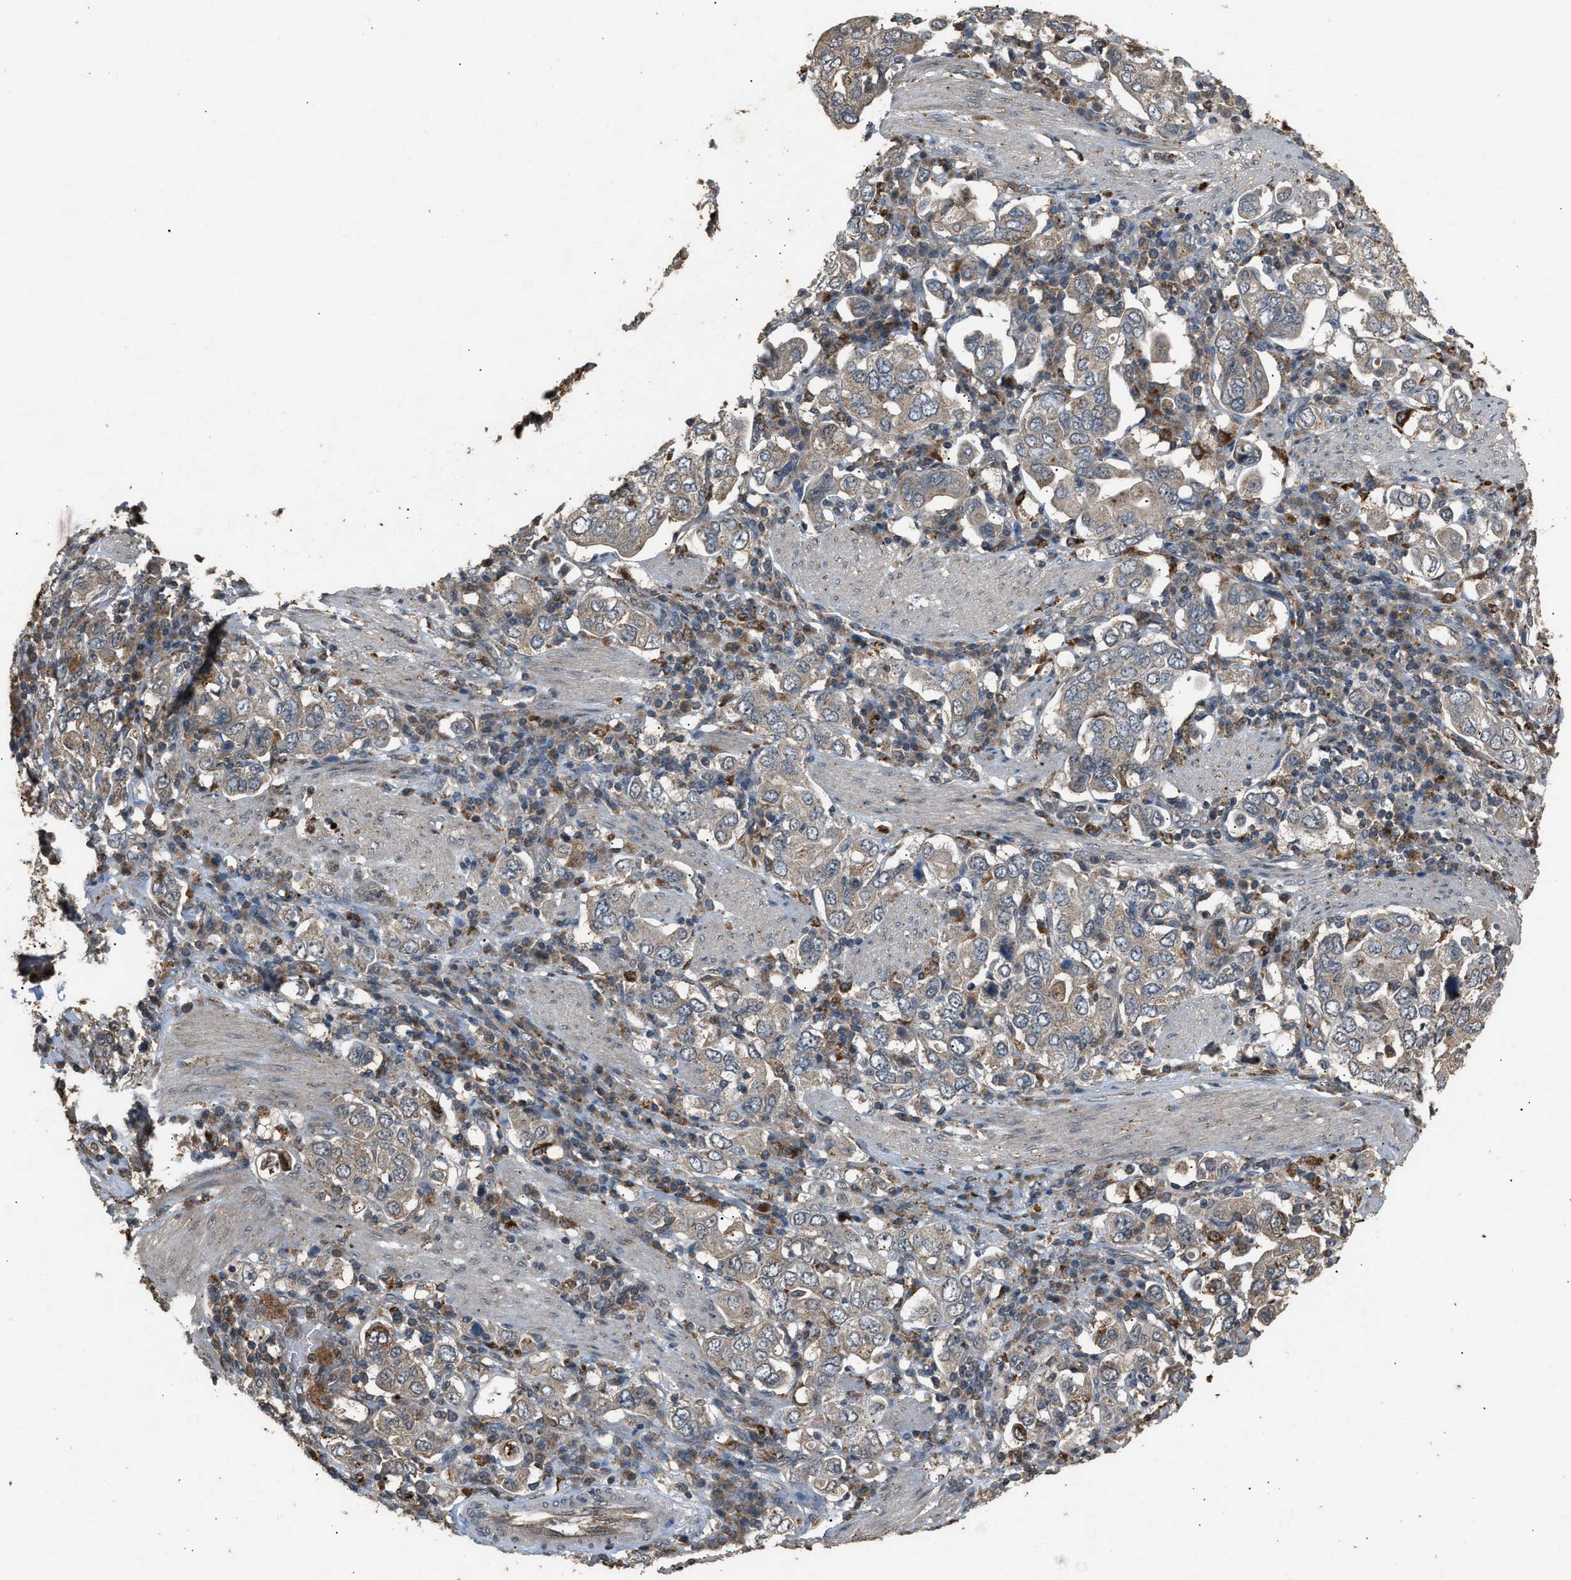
{"staining": {"intensity": "weak", "quantity": ">75%", "location": "cytoplasmic/membranous"}, "tissue": "stomach cancer", "cell_type": "Tumor cells", "image_type": "cancer", "snomed": [{"axis": "morphology", "description": "Adenocarcinoma, NOS"}, {"axis": "topography", "description": "Stomach, upper"}], "caption": "Weak cytoplasmic/membranous protein staining is seen in approximately >75% of tumor cells in stomach adenocarcinoma.", "gene": "PSMD1", "patient": {"sex": "male", "age": 62}}